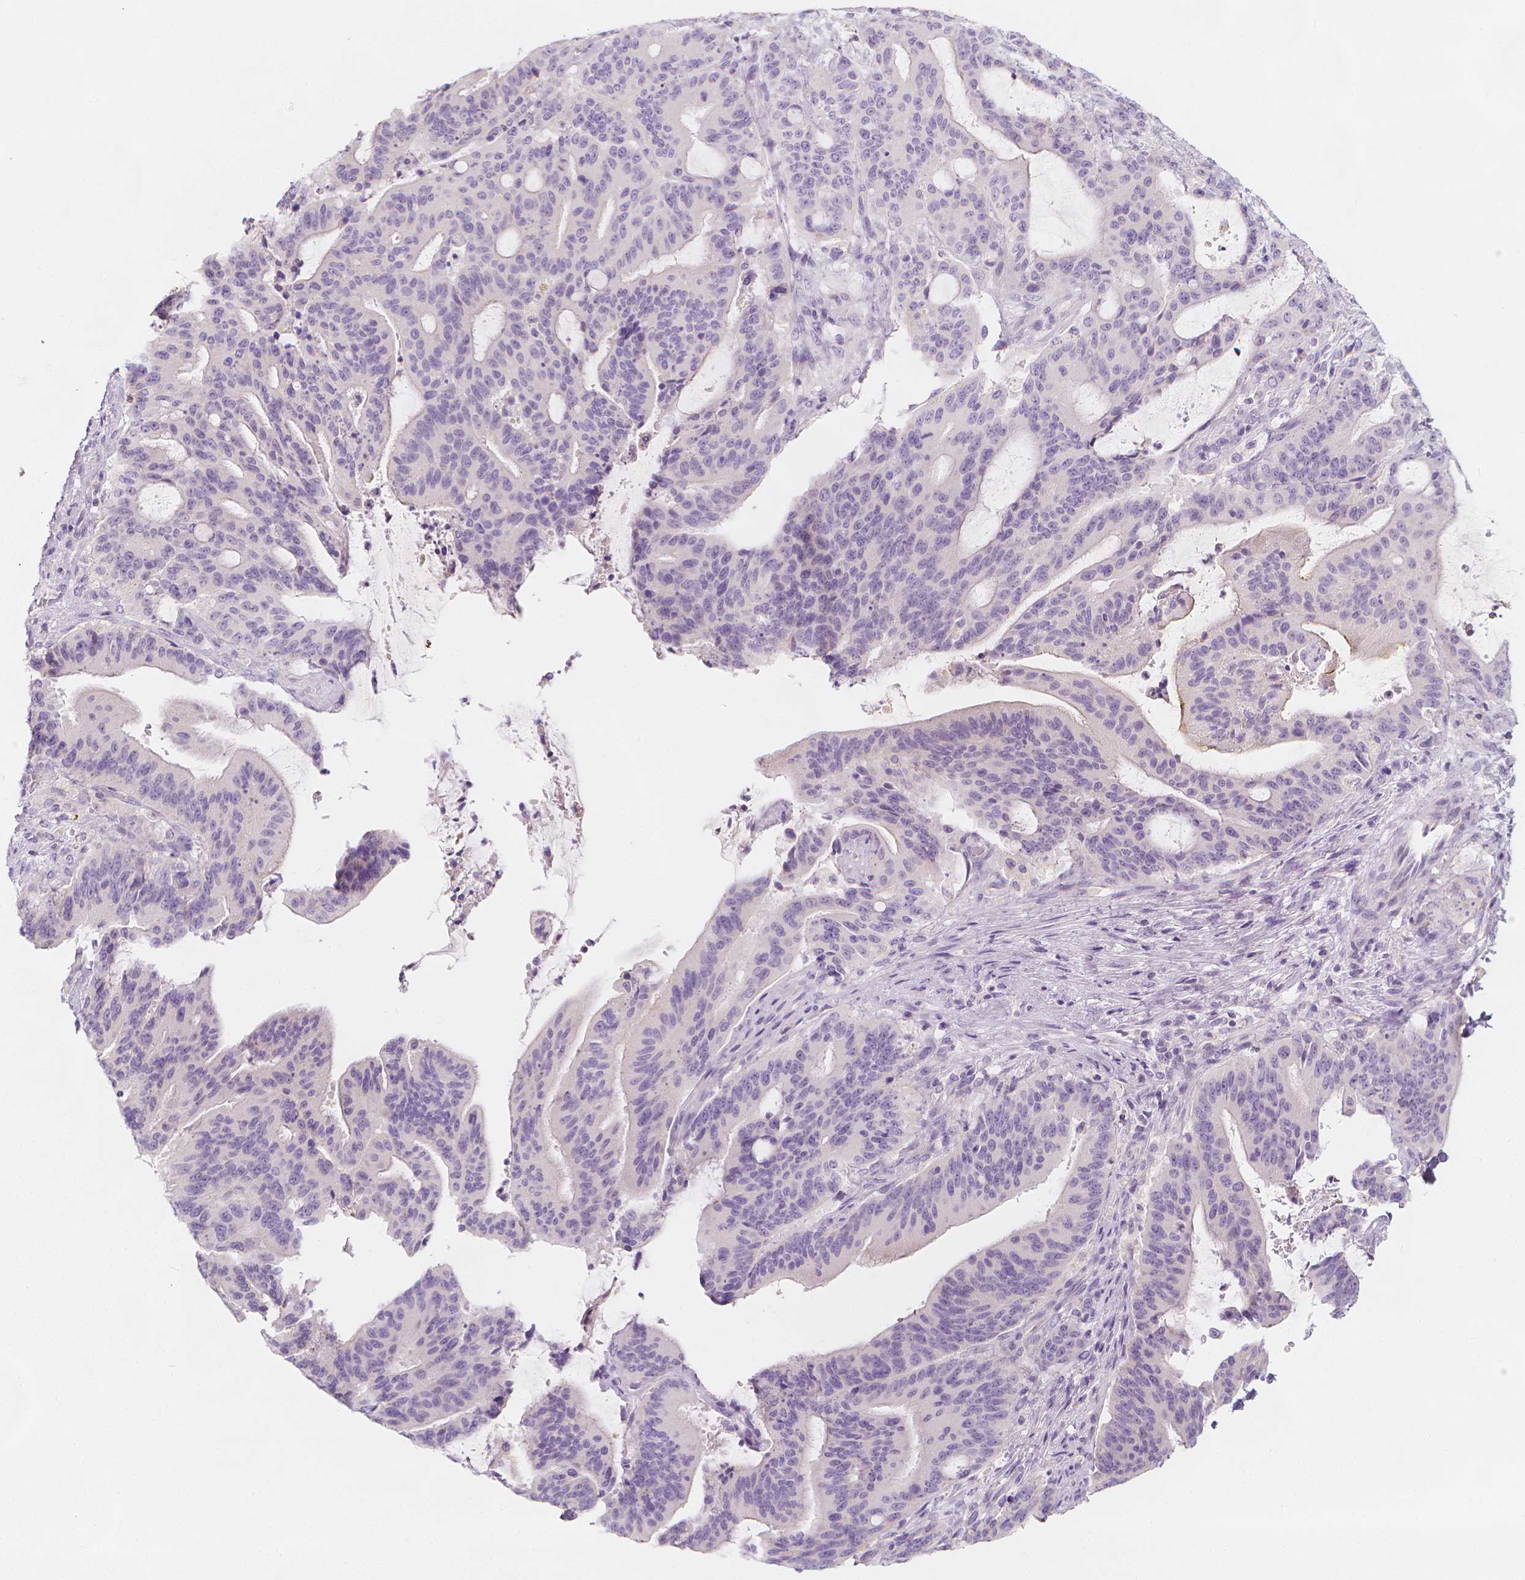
{"staining": {"intensity": "negative", "quantity": "none", "location": "none"}, "tissue": "liver cancer", "cell_type": "Tumor cells", "image_type": "cancer", "snomed": [{"axis": "morphology", "description": "Cholangiocarcinoma"}, {"axis": "topography", "description": "Liver"}], "caption": "An IHC histopathology image of cholangiocarcinoma (liver) is shown. There is no staining in tumor cells of cholangiocarcinoma (liver).", "gene": "RBFOX1", "patient": {"sex": "female", "age": 73}}